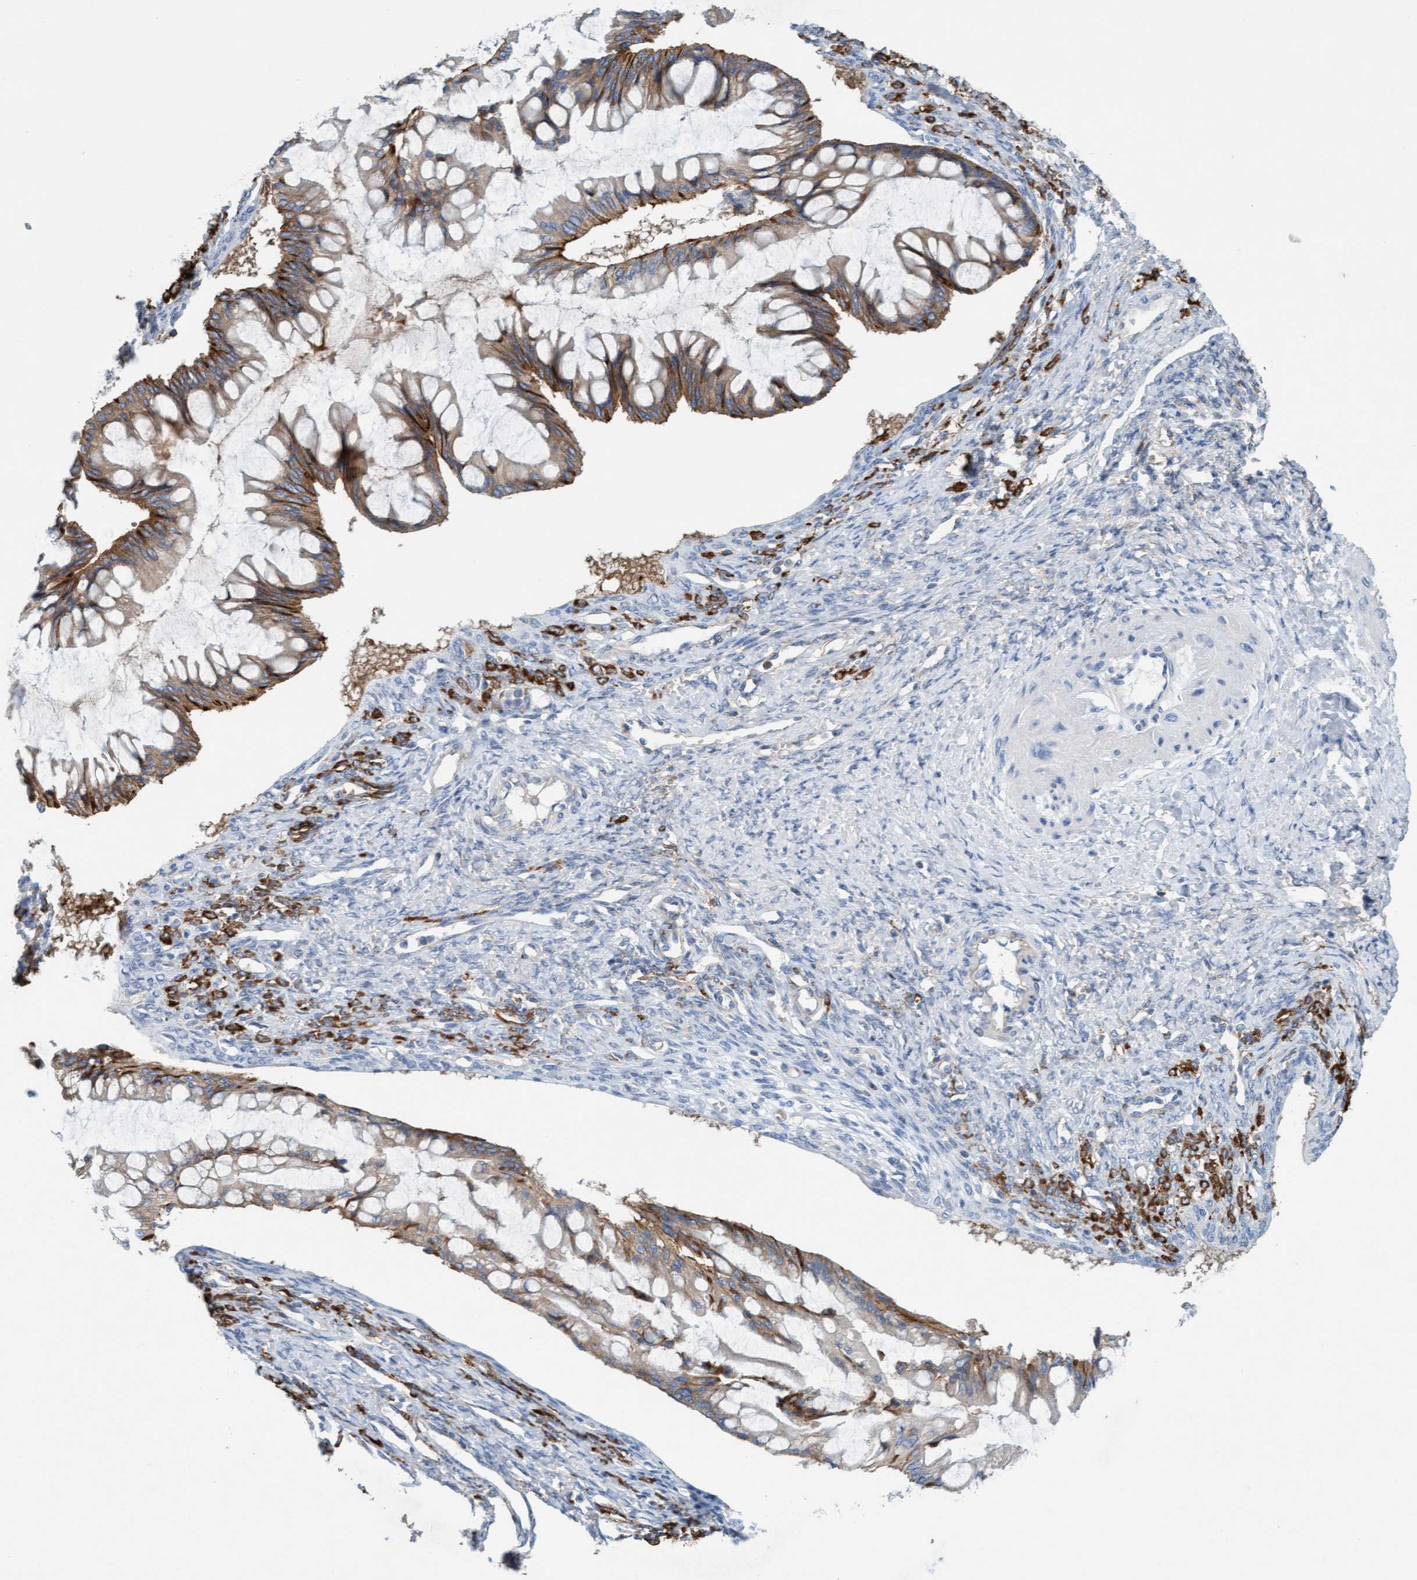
{"staining": {"intensity": "moderate", "quantity": ">75%", "location": "cytoplasmic/membranous"}, "tissue": "ovarian cancer", "cell_type": "Tumor cells", "image_type": "cancer", "snomed": [{"axis": "morphology", "description": "Cystadenocarcinoma, mucinous, NOS"}, {"axis": "topography", "description": "Ovary"}], "caption": "Immunohistochemical staining of human ovarian cancer shows medium levels of moderate cytoplasmic/membranous protein expression in approximately >75% of tumor cells.", "gene": "SIGIRR", "patient": {"sex": "female", "age": 73}}